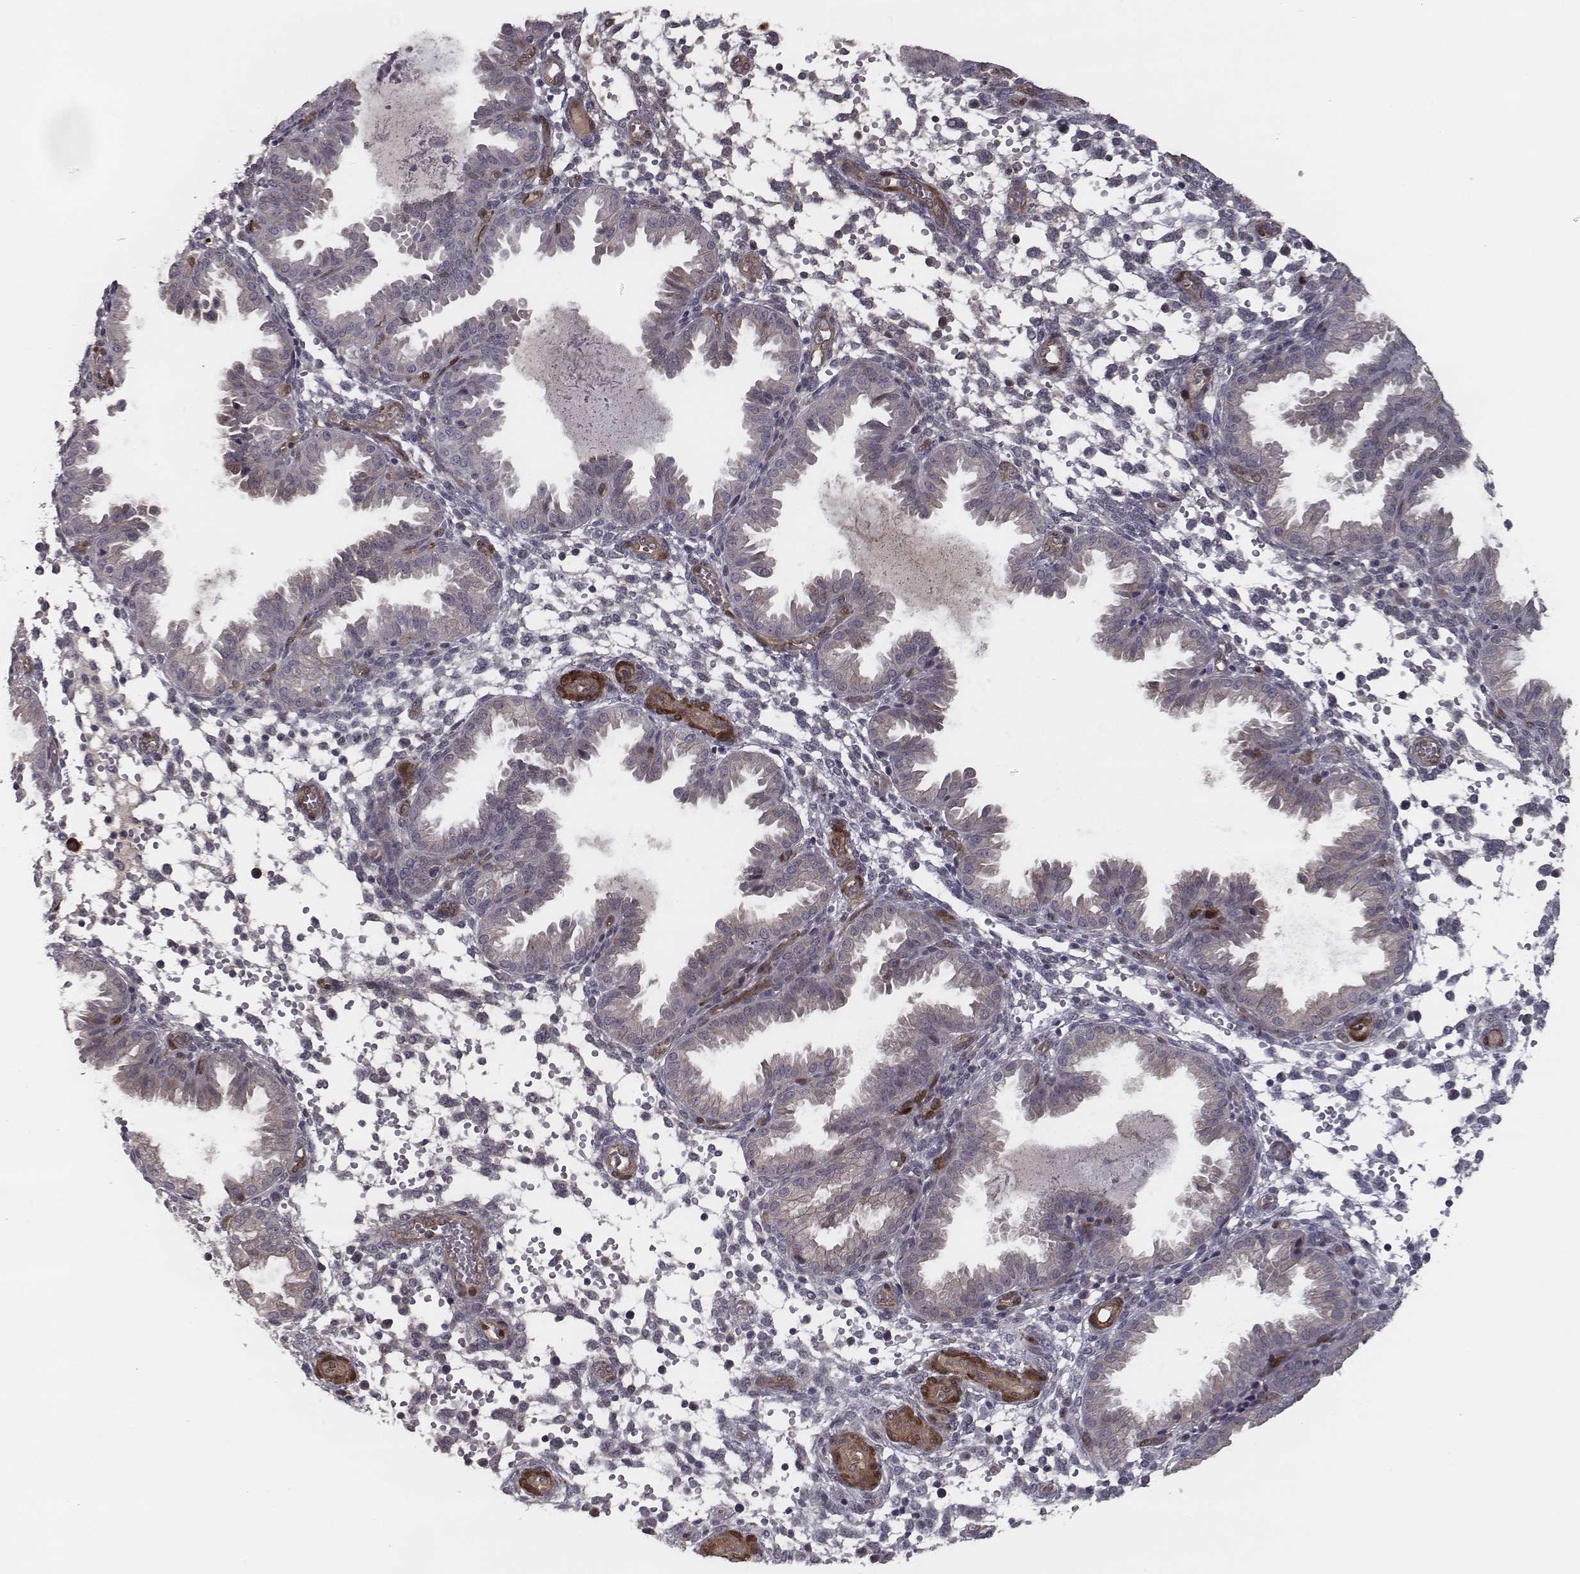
{"staining": {"intensity": "moderate", "quantity": "25%-75%", "location": "cytoplasmic/membranous"}, "tissue": "endometrium", "cell_type": "Cells in endometrial stroma", "image_type": "normal", "snomed": [{"axis": "morphology", "description": "Normal tissue, NOS"}, {"axis": "topography", "description": "Endometrium"}], "caption": "DAB immunohistochemical staining of normal endometrium reveals moderate cytoplasmic/membranous protein expression in approximately 25%-75% of cells in endometrial stroma. (brown staining indicates protein expression, while blue staining denotes nuclei).", "gene": "ISYNA1", "patient": {"sex": "female", "age": 33}}